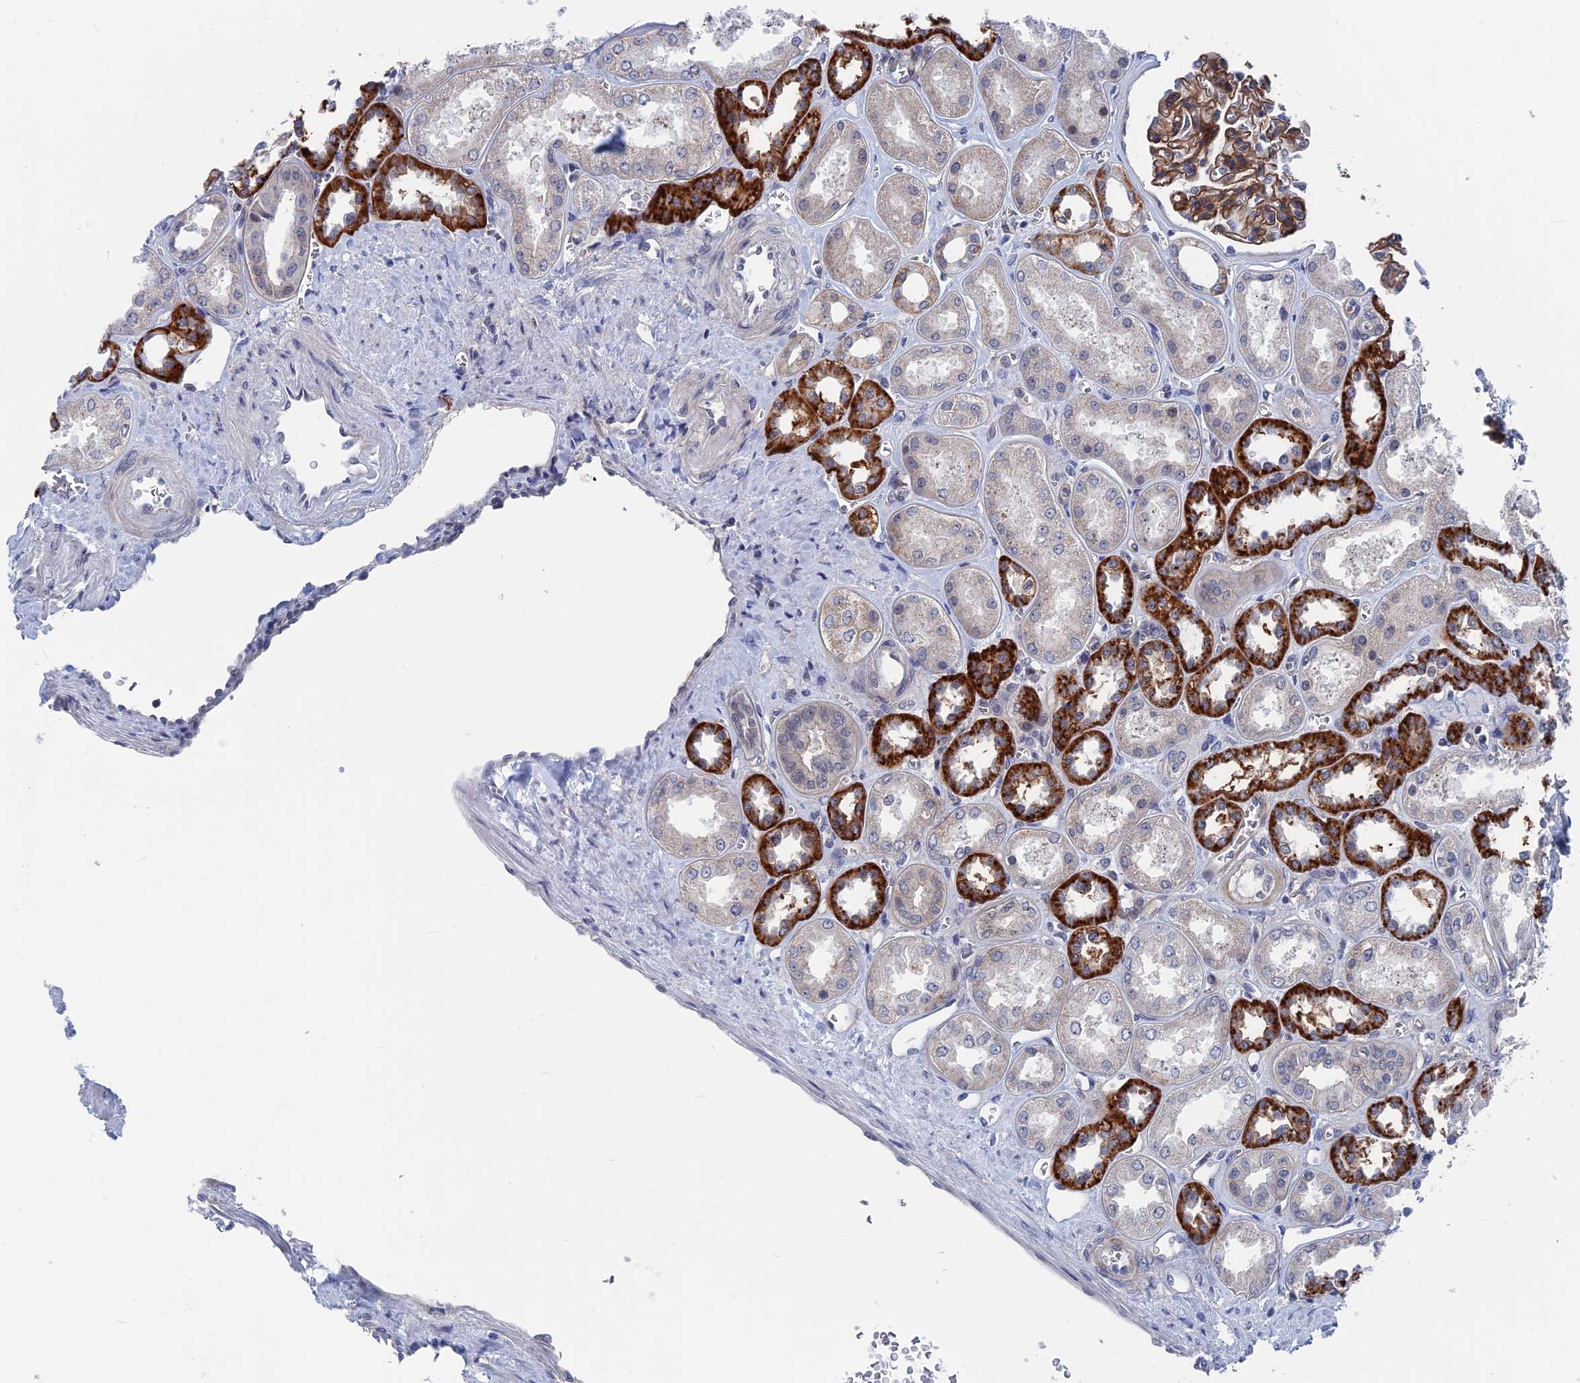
{"staining": {"intensity": "moderate", "quantity": ">75%", "location": "cytoplasmic/membranous"}, "tissue": "kidney", "cell_type": "Cells in glomeruli", "image_type": "normal", "snomed": [{"axis": "morphology", "description": "Normal tissue, NOS"}, {"axis": "morphology", "description": "Adenocarcinoma, NOS"}, {"axis": "topography", "description": "Kidney"}], "caption": "Immunohistochemical staining of benign kidney exhibits moderate cytoplasmic/membranous protein expression in about >75% of cells in glomeruli.", "gene": "MARCHF3", "patient": {"sex": "female", "age": 68}}